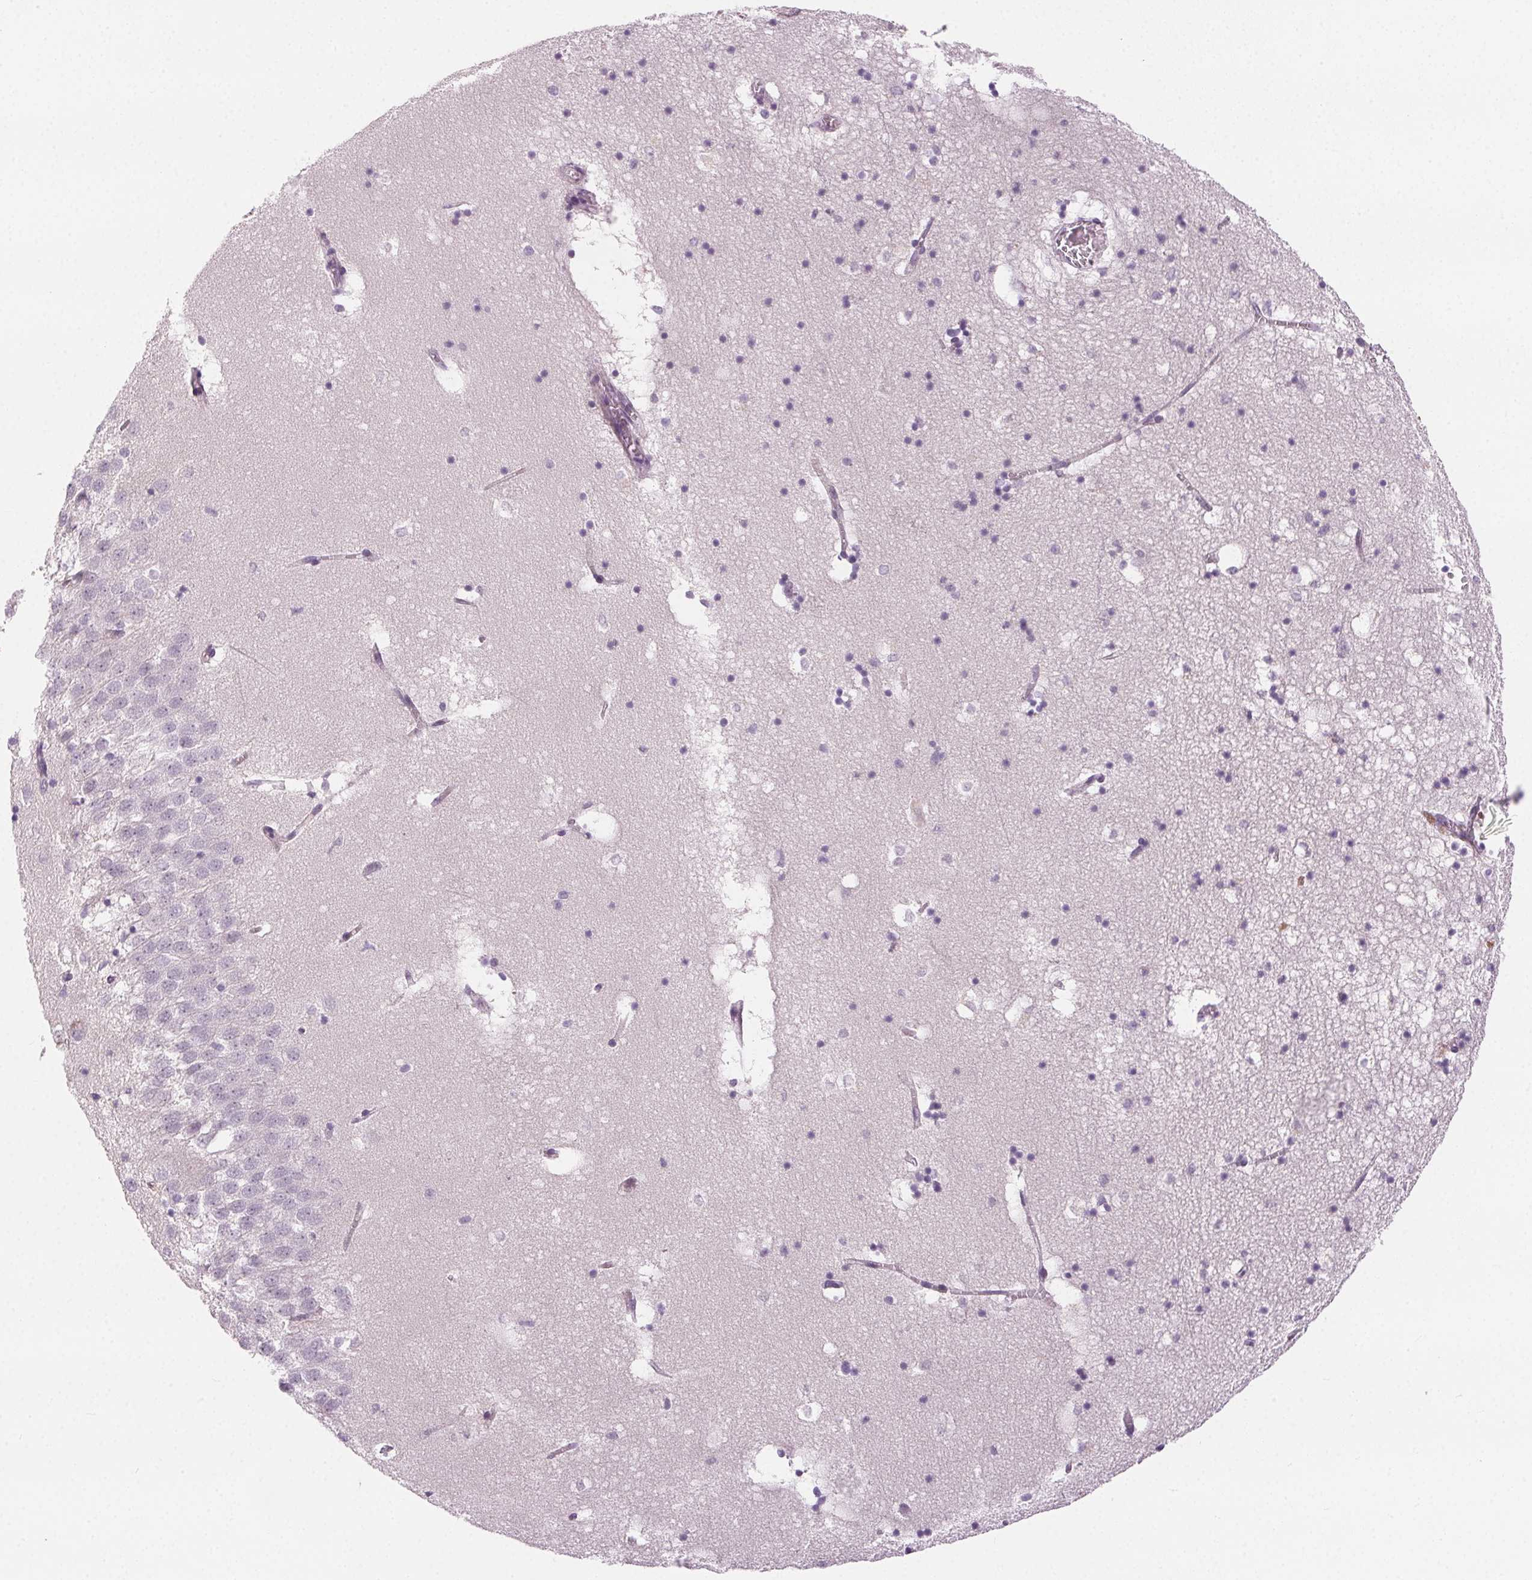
{"staining": {"intensity": "negative", "quantity": "none", "location": "none"}, "tissue": "hippocampus", "cell_type": "Glial cells", "image_type": "normal", "snomed": [{"axis": "morphology", "description": "Normal tissue, NOS"}, {"axis": "topography", "description": "Hippocampus"}], "caption": "High power microscopy photomicrograph of an immunohistochemistry image of benign hippocampus, revealing no significant positivity in glial cells.", "gene": "HSF5", "patient": {"sex": "male", "age": 58}}